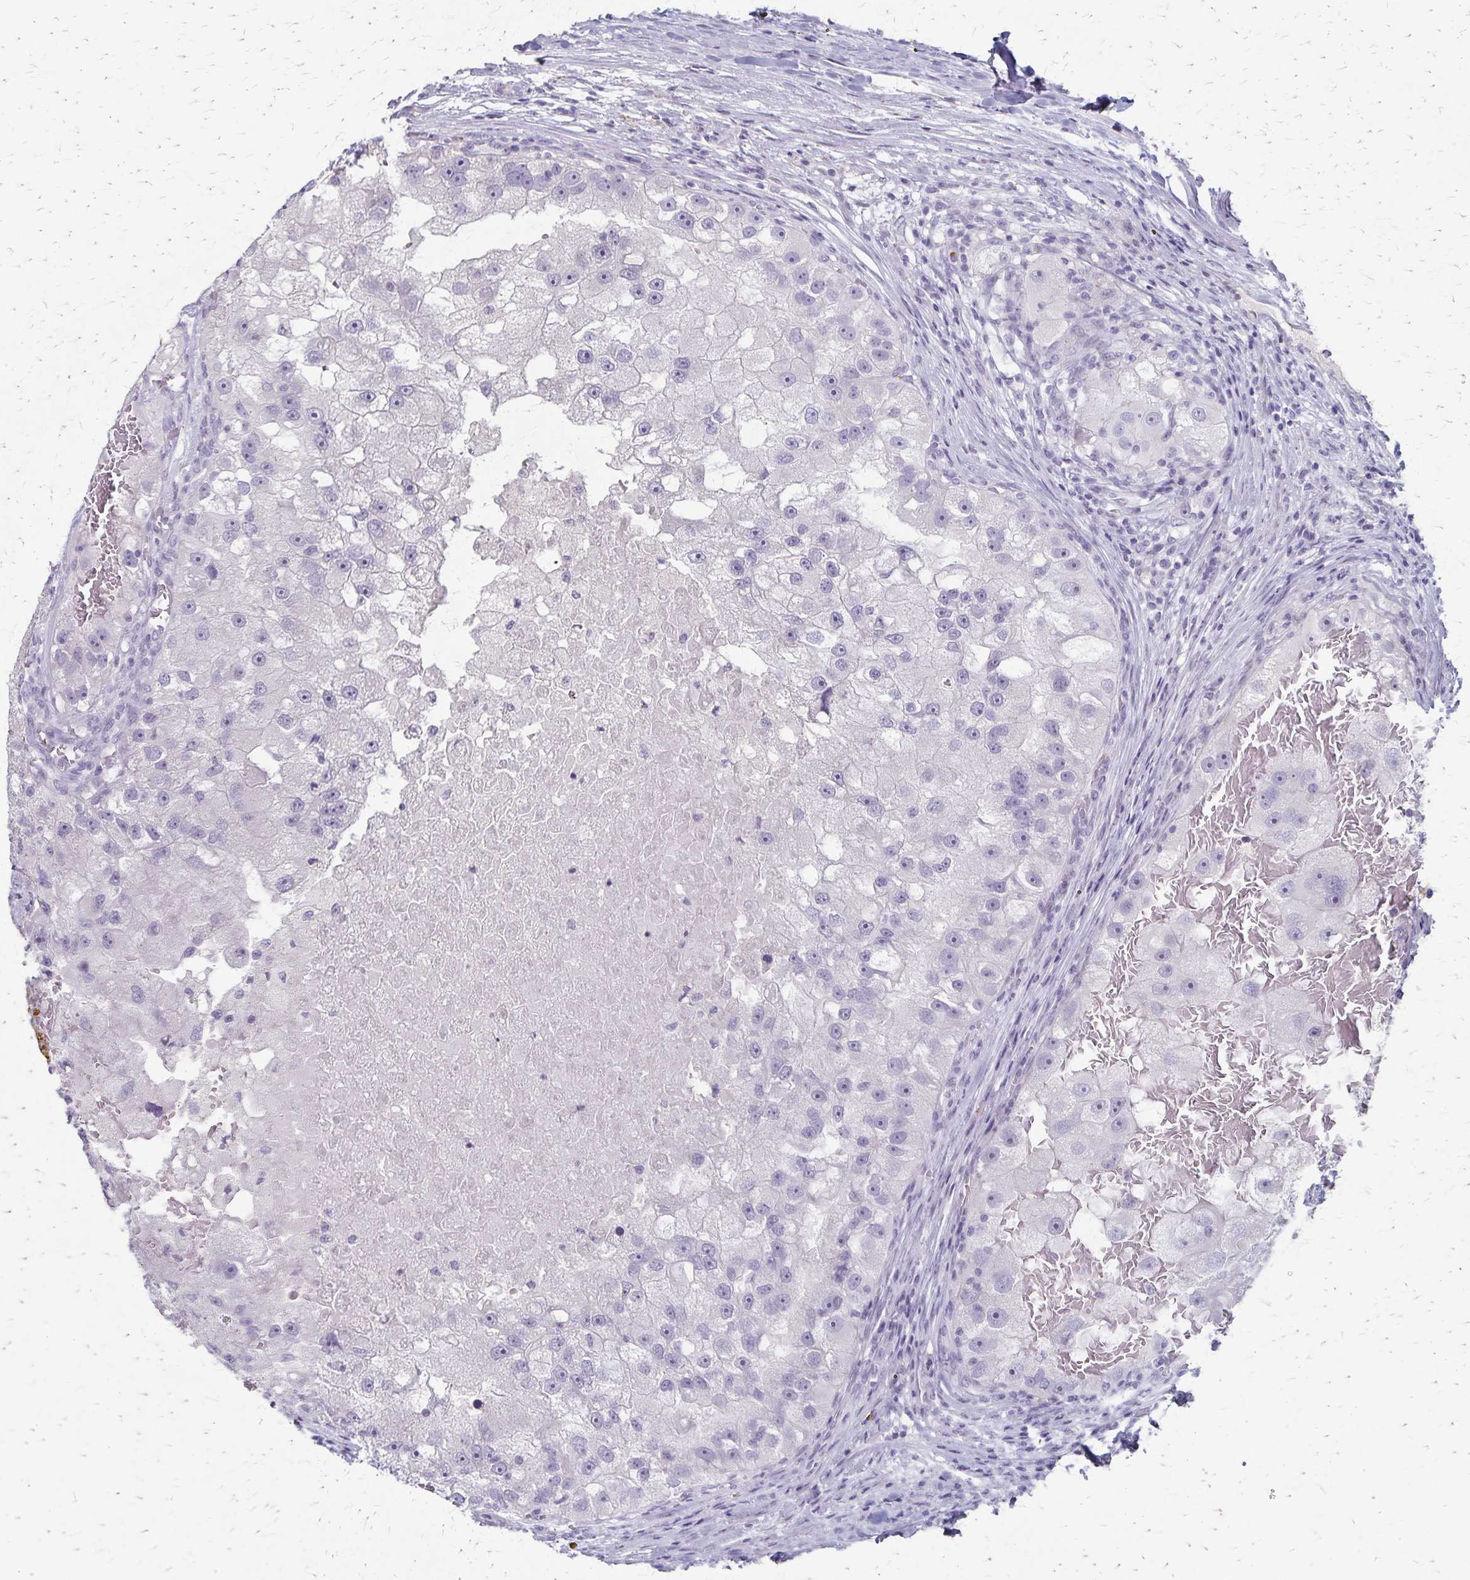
{"staining": {"intensity": "negative", "quantity": "none", "location": "none"}, "tissue": "renal cancer", "cell_type": "Tumor cells", "image_type": "cancer", "snomed": [{"axis": "morphology", "description": "Adenocarcinoma, NOS"}, {"axis": "topography", "description": "Kidney"}], "caption": "DAB immunohistochemical staining of renal adenocarcinoma demonstrates no significant expression in tumor cells. Nuclei are stained in blue.", "gene": "RASL10B", "patient": {"sex": "male", "age": 63}}